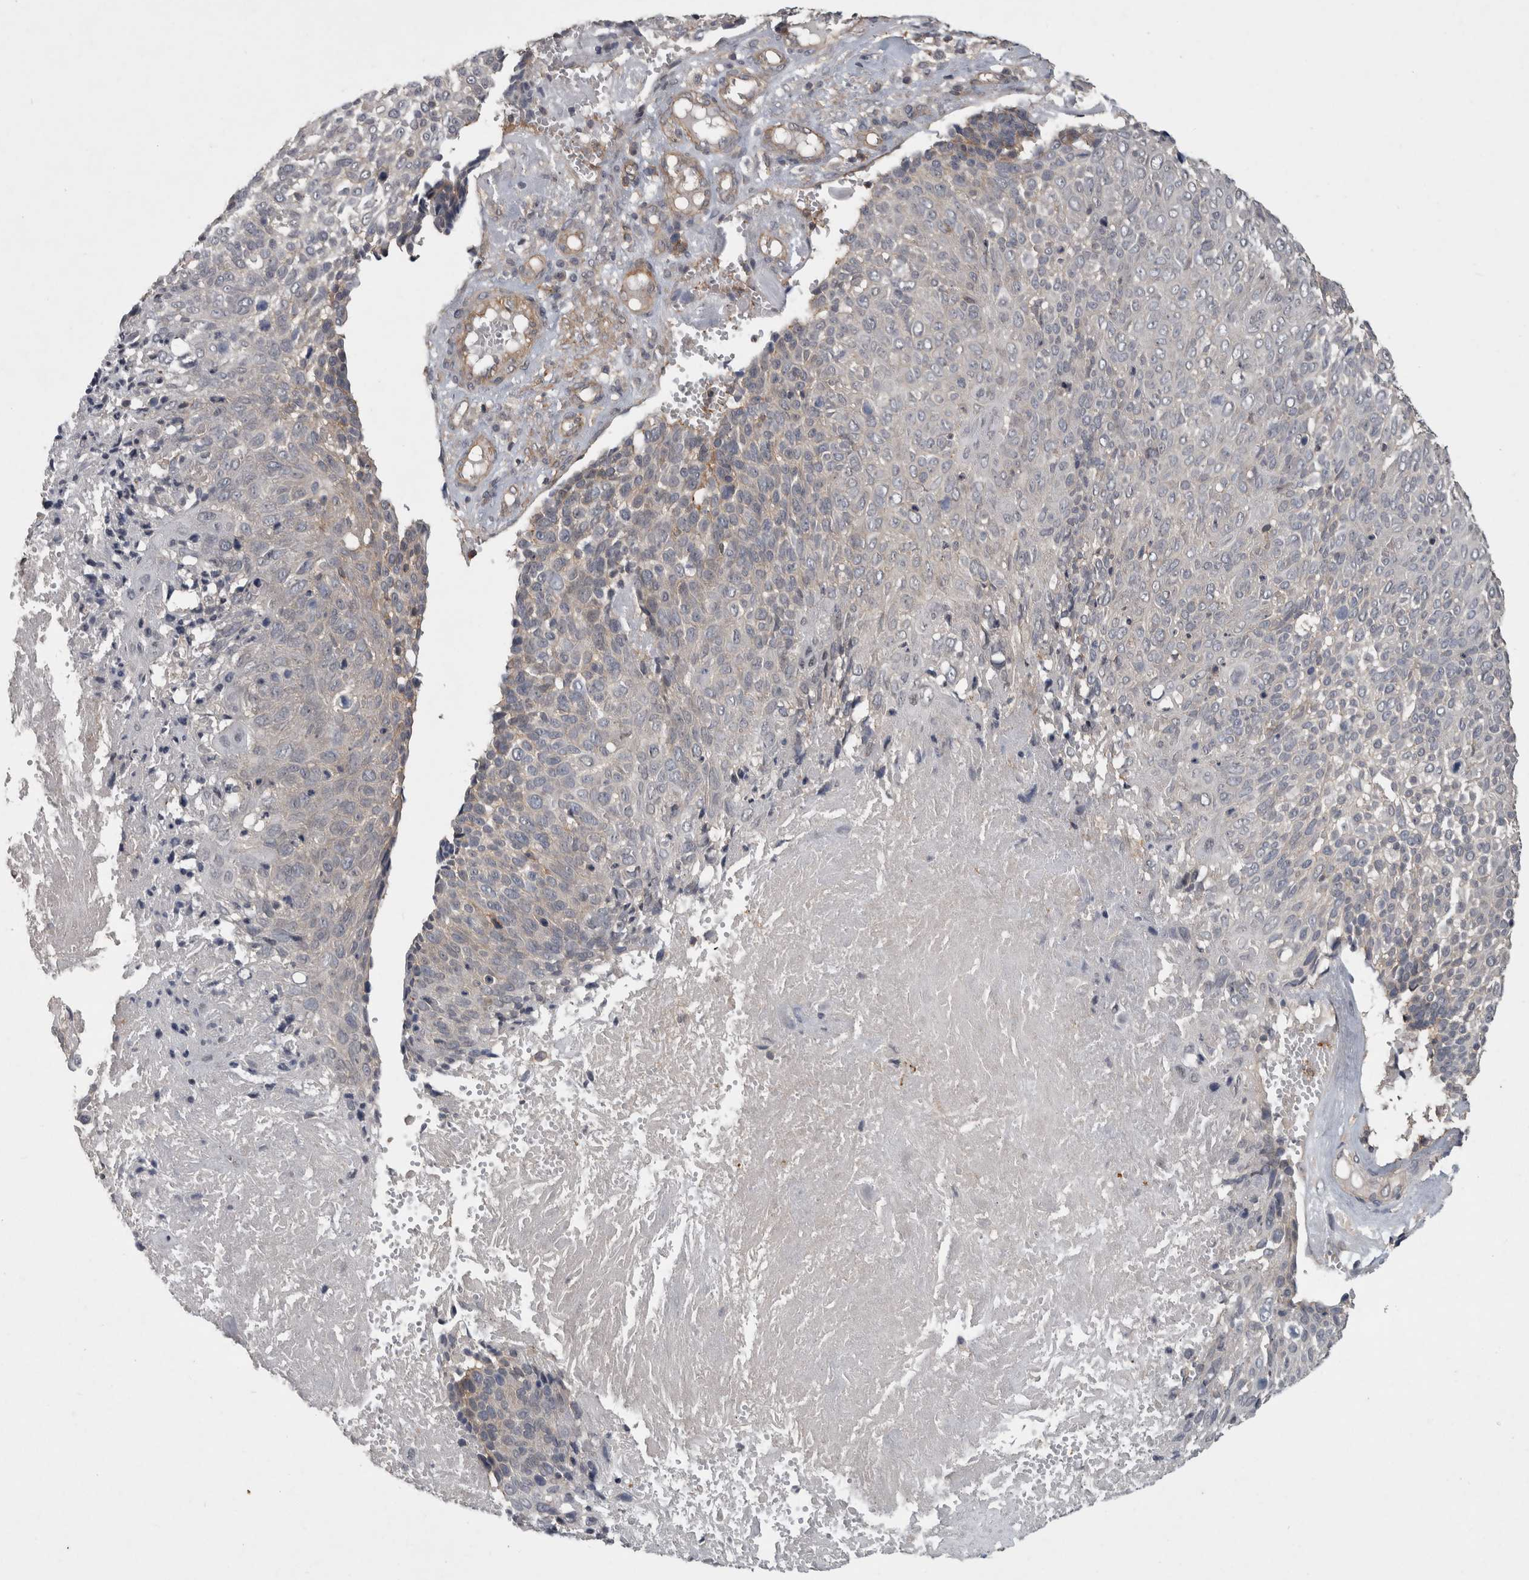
{"staining": {"intensity": "negative", "quantity": "none", "location": "none"}, "tissue": "cervical cancer", "cell_type": "Tumor cells", "image_type": "cancer", "snomed": [{"axis": "morphology", "description": "Squamous cell carcinoma, NOS"}, {"axis": "topography", "description": "Cervix"}], "caption": "Tumor cells are negative for protein expression in human cervical cancer (squamous cell carcinoma).", "gene": "SPATA48", "patient": {"sex": "female", "age": 74}}